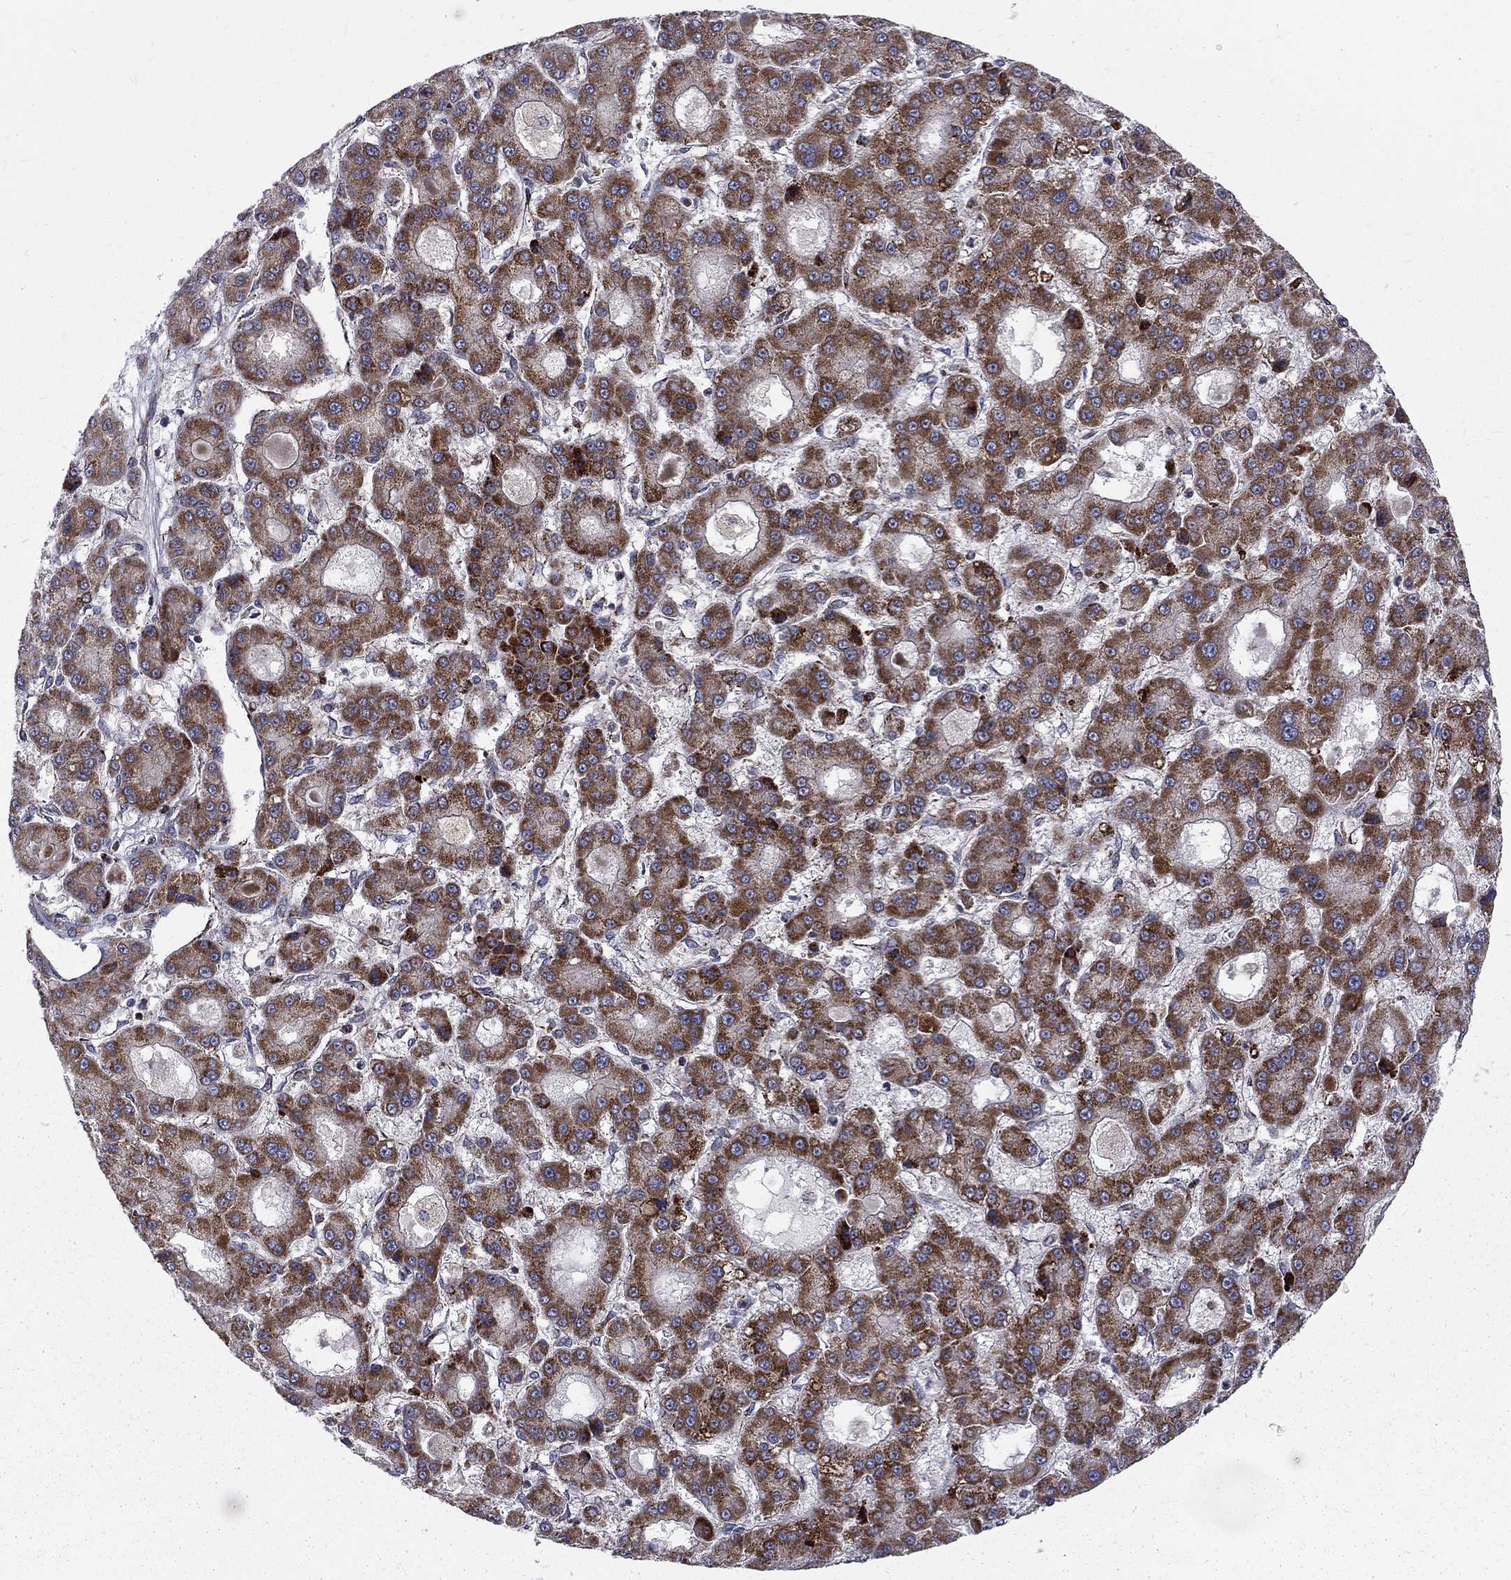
{"staining": {"intensity": "strong", "quantity": ">75%", "location": "cytoplasmic/membranous"}, "tissue": "liver cancer", "cell_type": "Tumor cells", "image_type": "cancer", "snomed": [{"axis": "morphology", "description": "Carcinoma, Hepatocellular, NOS"}, {"axis": "topography", "description": "Liver"}], "caption": "IHC of liver cancer reveals high levels of strong cytoplasmic/membranous staining in approximately >75% of tumor cells. (Stains: DAB (3,3'-diaminobenzidine) in brown, nuclei in blue, Microscopy: brightfield microscopy at high magnification).", "gene": "ALDH1B1", "patient": {"sex": "male", "age": 70}}